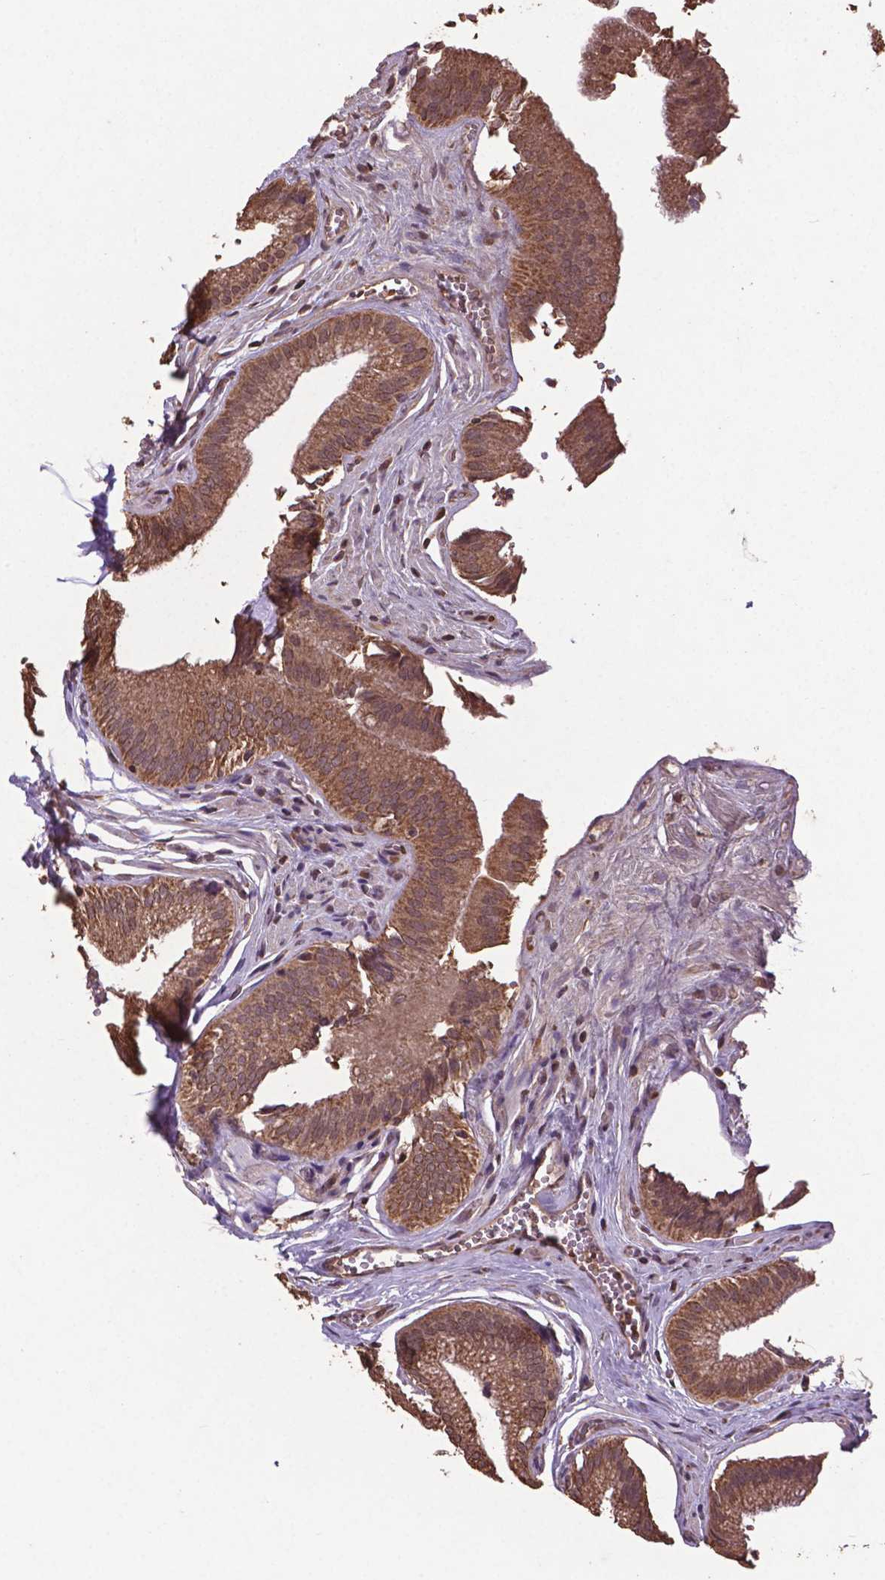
{"staining": {"intensity": "moderate", "quantity": ">75%", "location": "cytoplasmic/membranous"}, "tissue": "gallbladder", "cell_type": "Glandular cells", "image_type": "normal", "snomed": [{"axis": "morphology", "description": "Normal tissue, NOS"}, {"axis": "topography", "description": "Gallbladder"}, {"axis": "topography", "description": "Peripheral nerve tissue"}], "caption": "Human gallbladder stained with a brown dye shows moderate cytoplasmic/membranous positive expression in approximately >75% of glandular cells.", "gene": "DCAF1", "patient": {"sex": "male", "age": 17}}